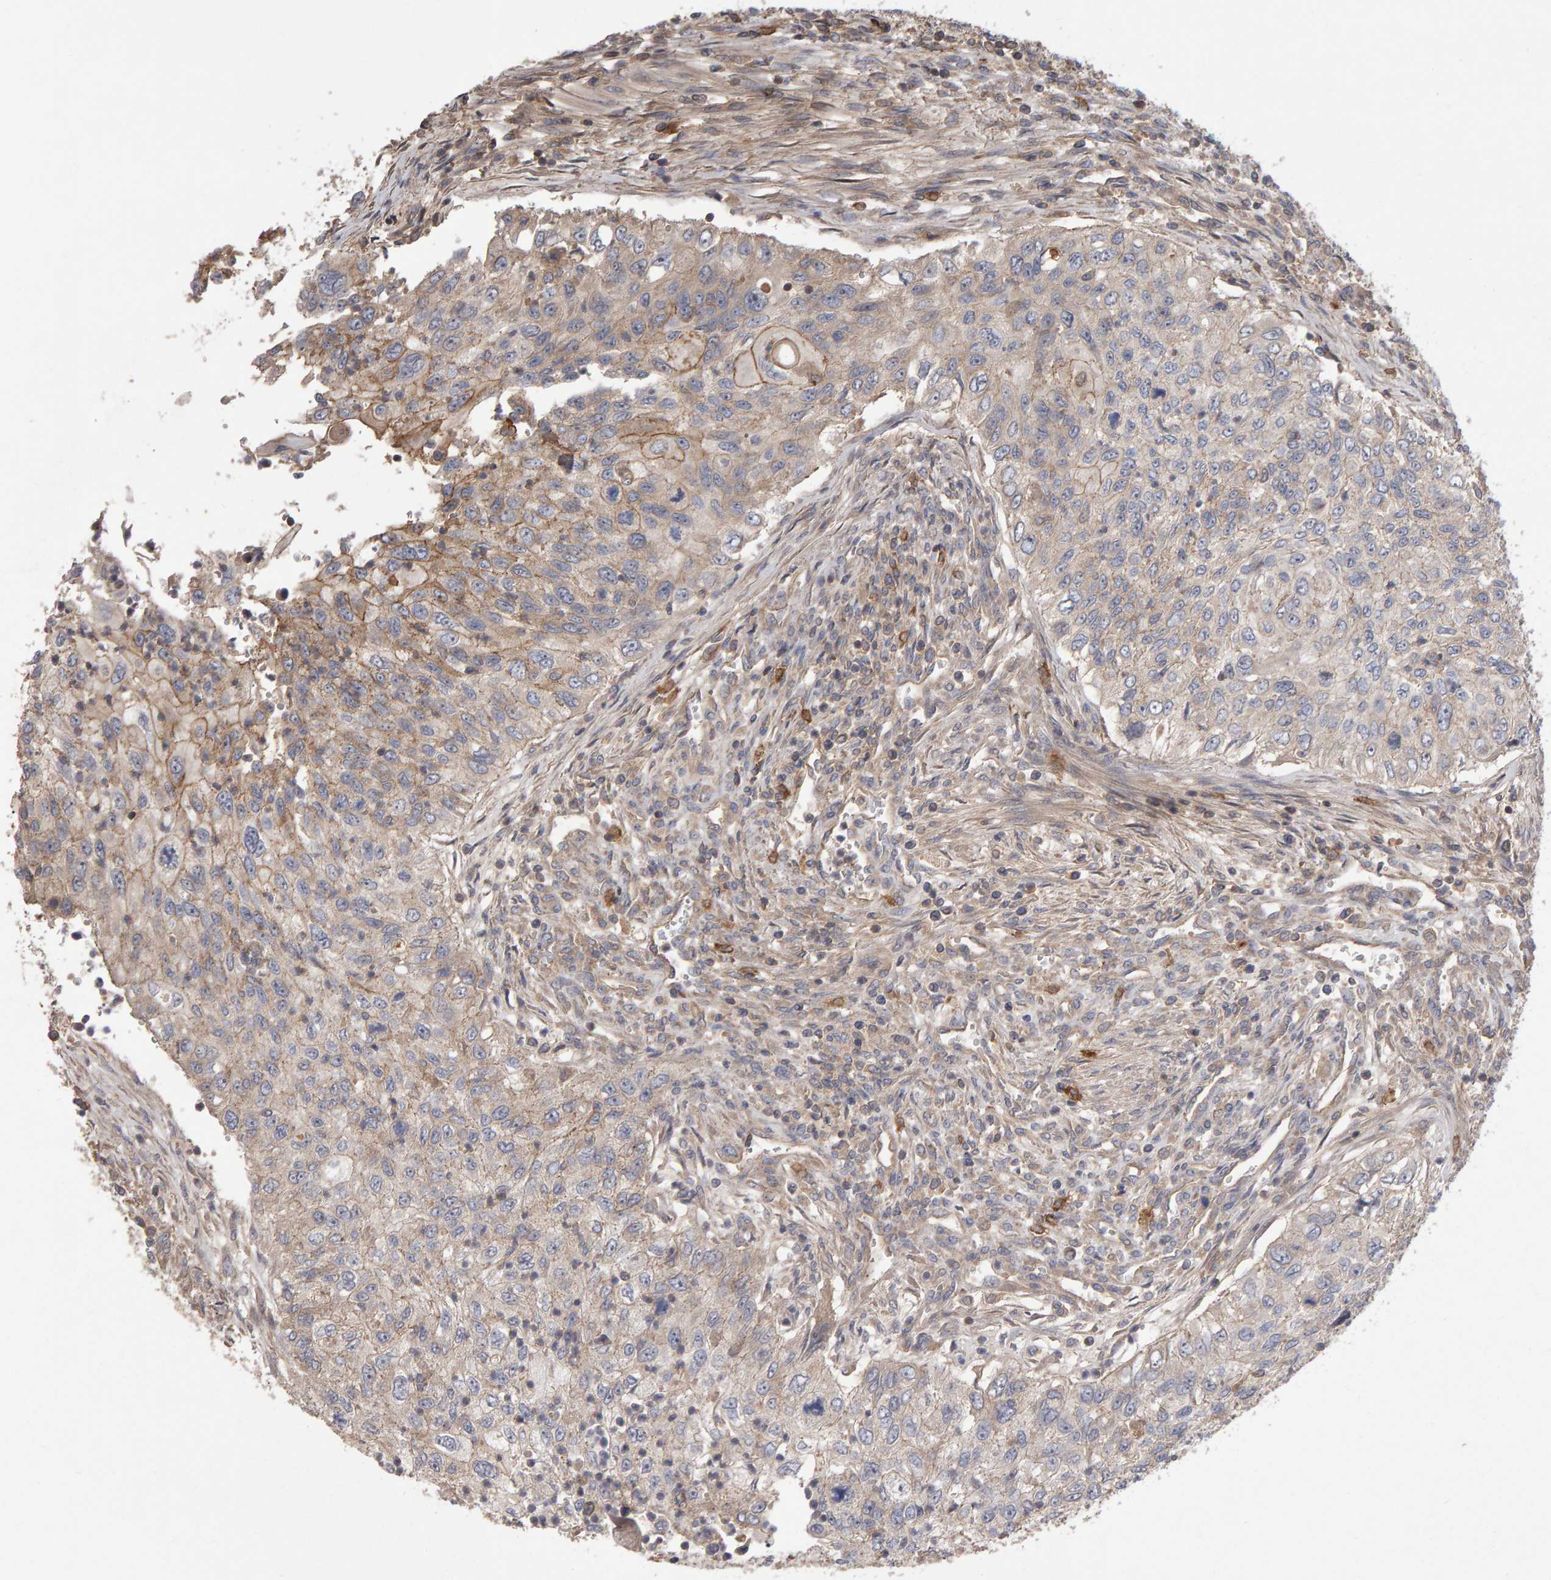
{"staining": {"intensity": "weak", "quantity": "<25%", "location": "cytoplasmic/membranous"}, "tissue": "urothelial cancer", "cell_type": "Tumor cells", "image_type": "cancer", "snomed": [{"axis": "morphology", "description": "Urothelial carcinoma, High grade"}, {"axis": "topography", "description": "Urinary bladder"}], "caption": "High magnification brightfield microscopy of urothelial cancer stained with DAB (brown) and counterstained with hematoxylin (blue): tumor cells show no significant staining. The staining is performed using DAB (3,3'-diaminobenzidine) brown chromogen with nuclei counter-stained in using hematoxylin.", "gene": "PGS1", "patient": {"sex": "female", "age": 60}}